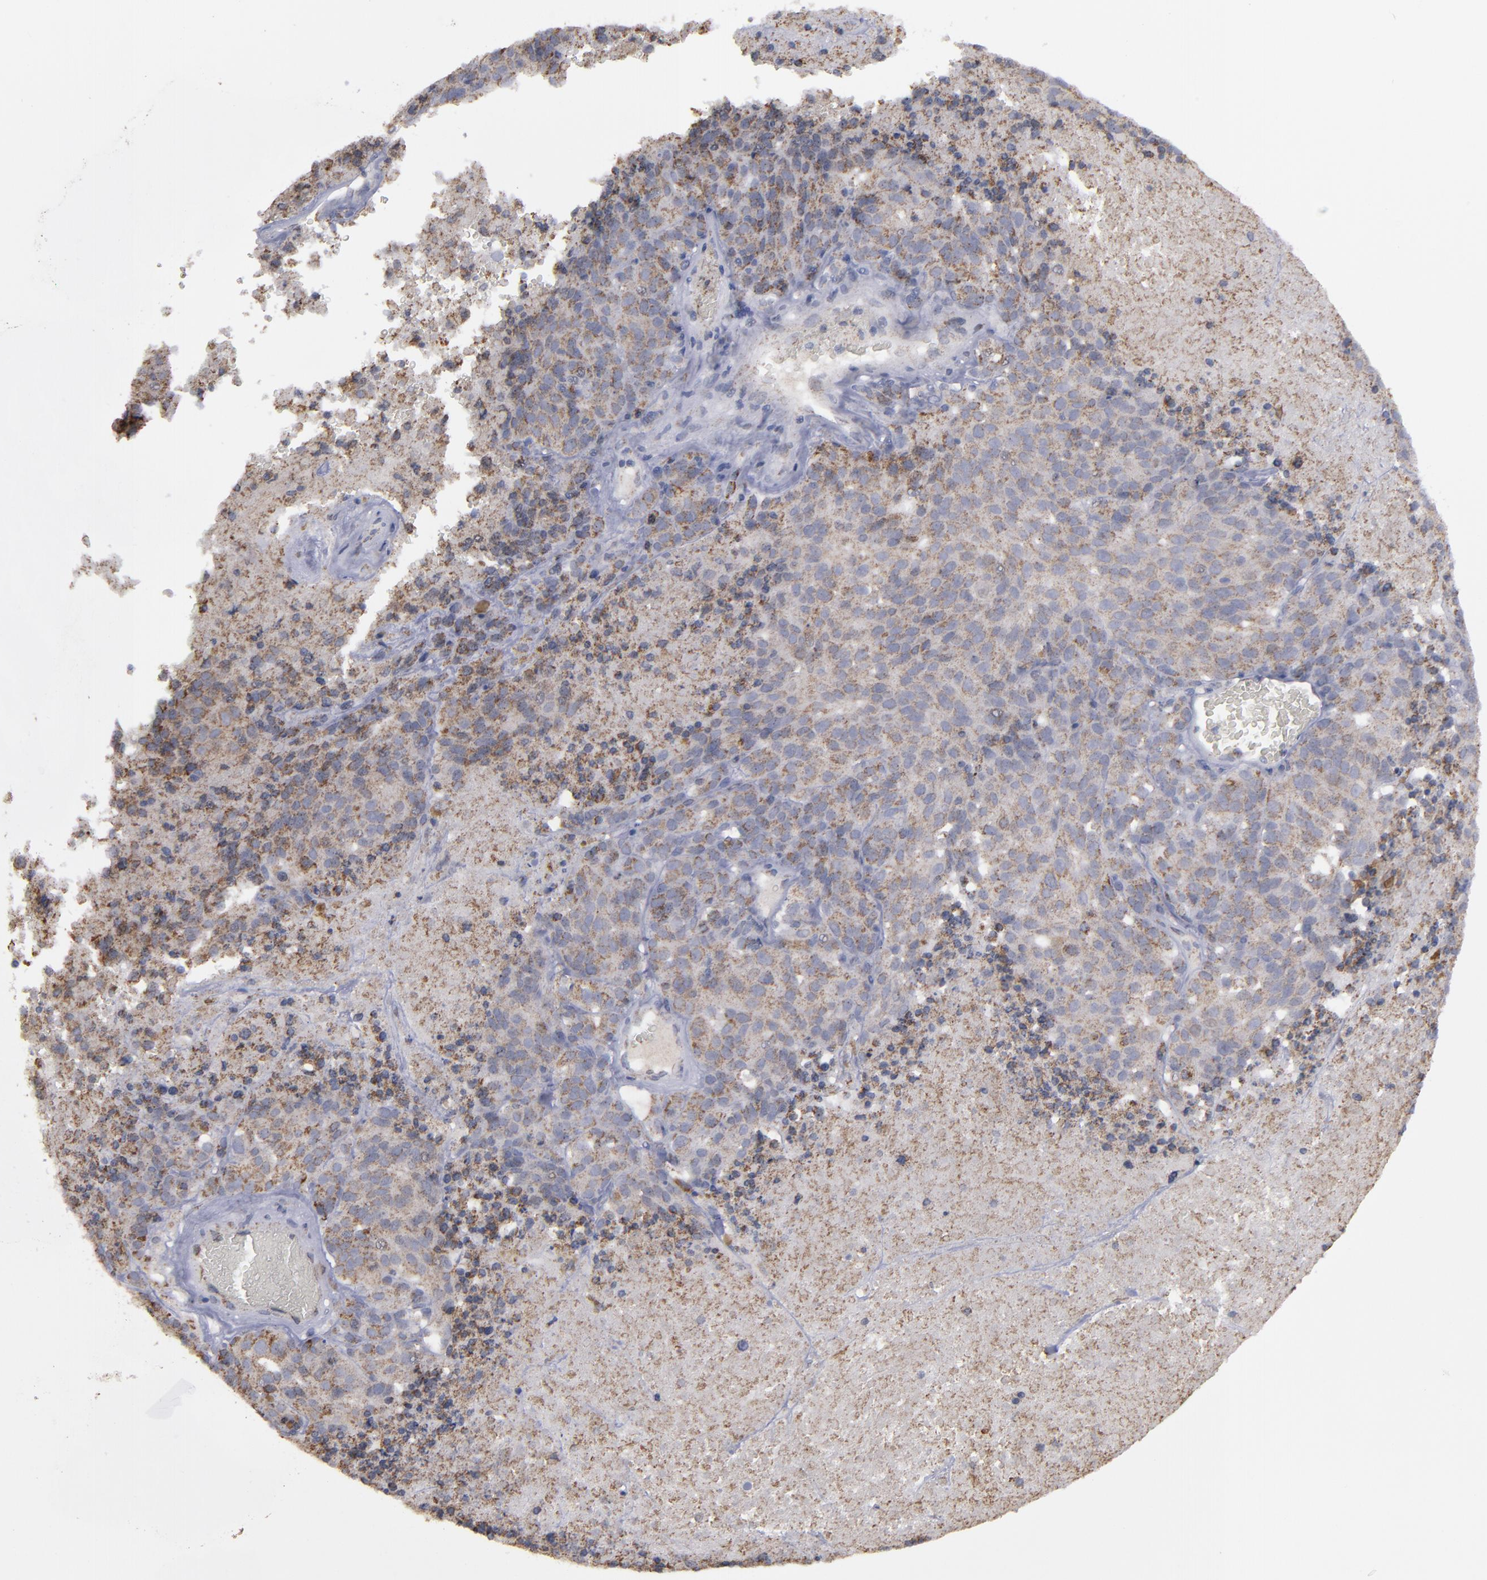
{"staining": {"intensity": "moderate", "quantity": ">75%", "location": "cytoplasmic/membranous"}, "tissue": "melanoma", "cell_type": "Tumor cells", "image_type": "cancer", "snomed": [{"axis": "morphology", "description": "Malignant melanoma, Metastatic site"}, {"axis": "topography", "description": "Cerebral cortex"}], "caption": "Human melanoma stained with a brown dye shows moderate cytoplasmic/membranous positive positivity in approximately >75% of tumor cells.", "gene": "MYOM2", "patient": {"sex": "female", "age": 52}}